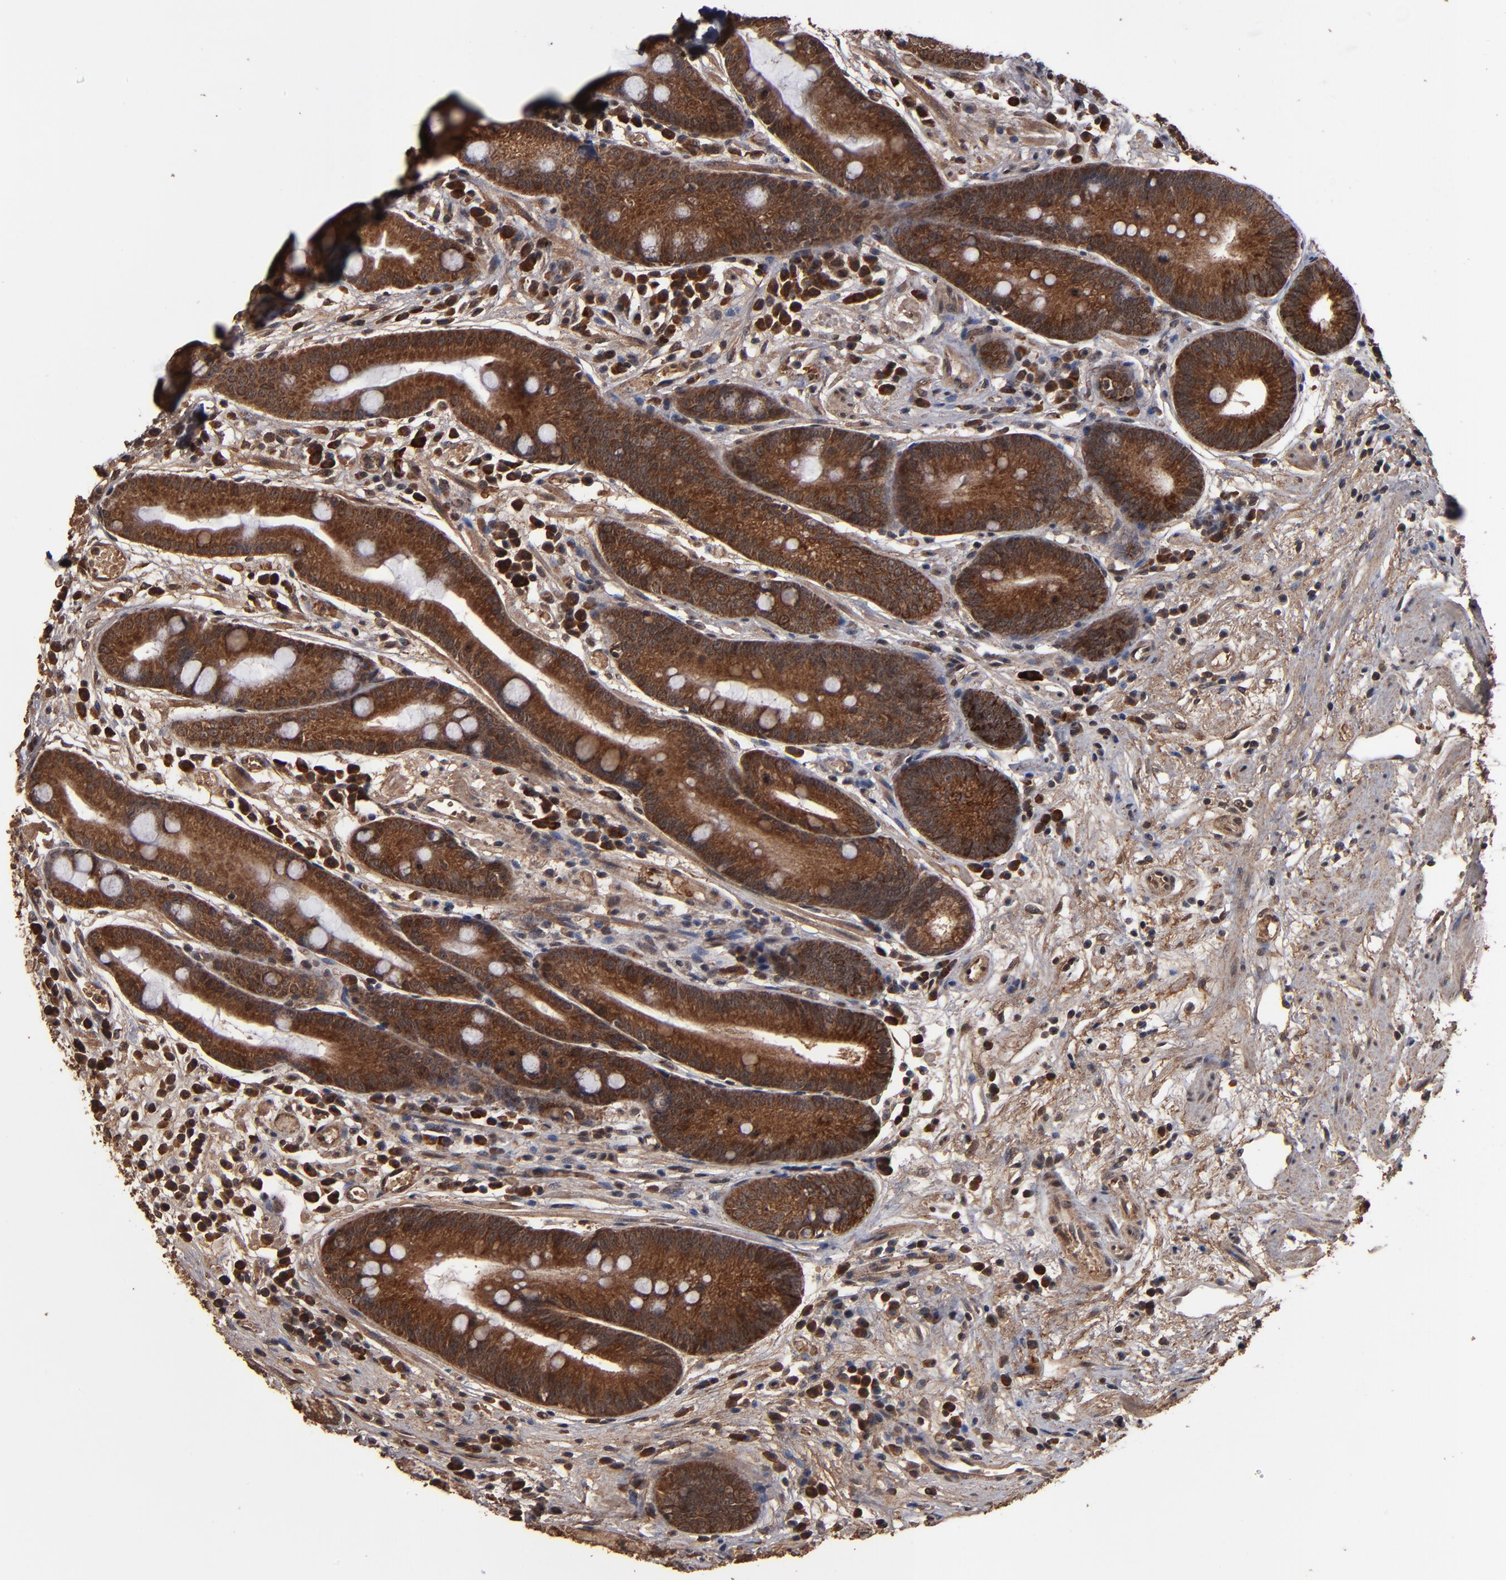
{"staining": {"intensity": "strong", "quantity": ">75%", "location": "cytoplasmic/membranous"}, "tissue": "stomach", "cell_type": "Glandular cells", "image_type": "normal", "snomed": [{"axis": "morphology", "description": "Normal tissue, NOS"}, {"axis": "morphology", "description": "Inflammation, NOS"}, {"axis": "topography", "description": "Stomach, lower"}], "caption": "Immunohistochemical staining of unremarkable human stomach reveals strong cytoplasmic/membranous protein expression in about >75% of glandular cells.", "gene": "NXF2B", "patient": {"sex": "male", "age": 59}}